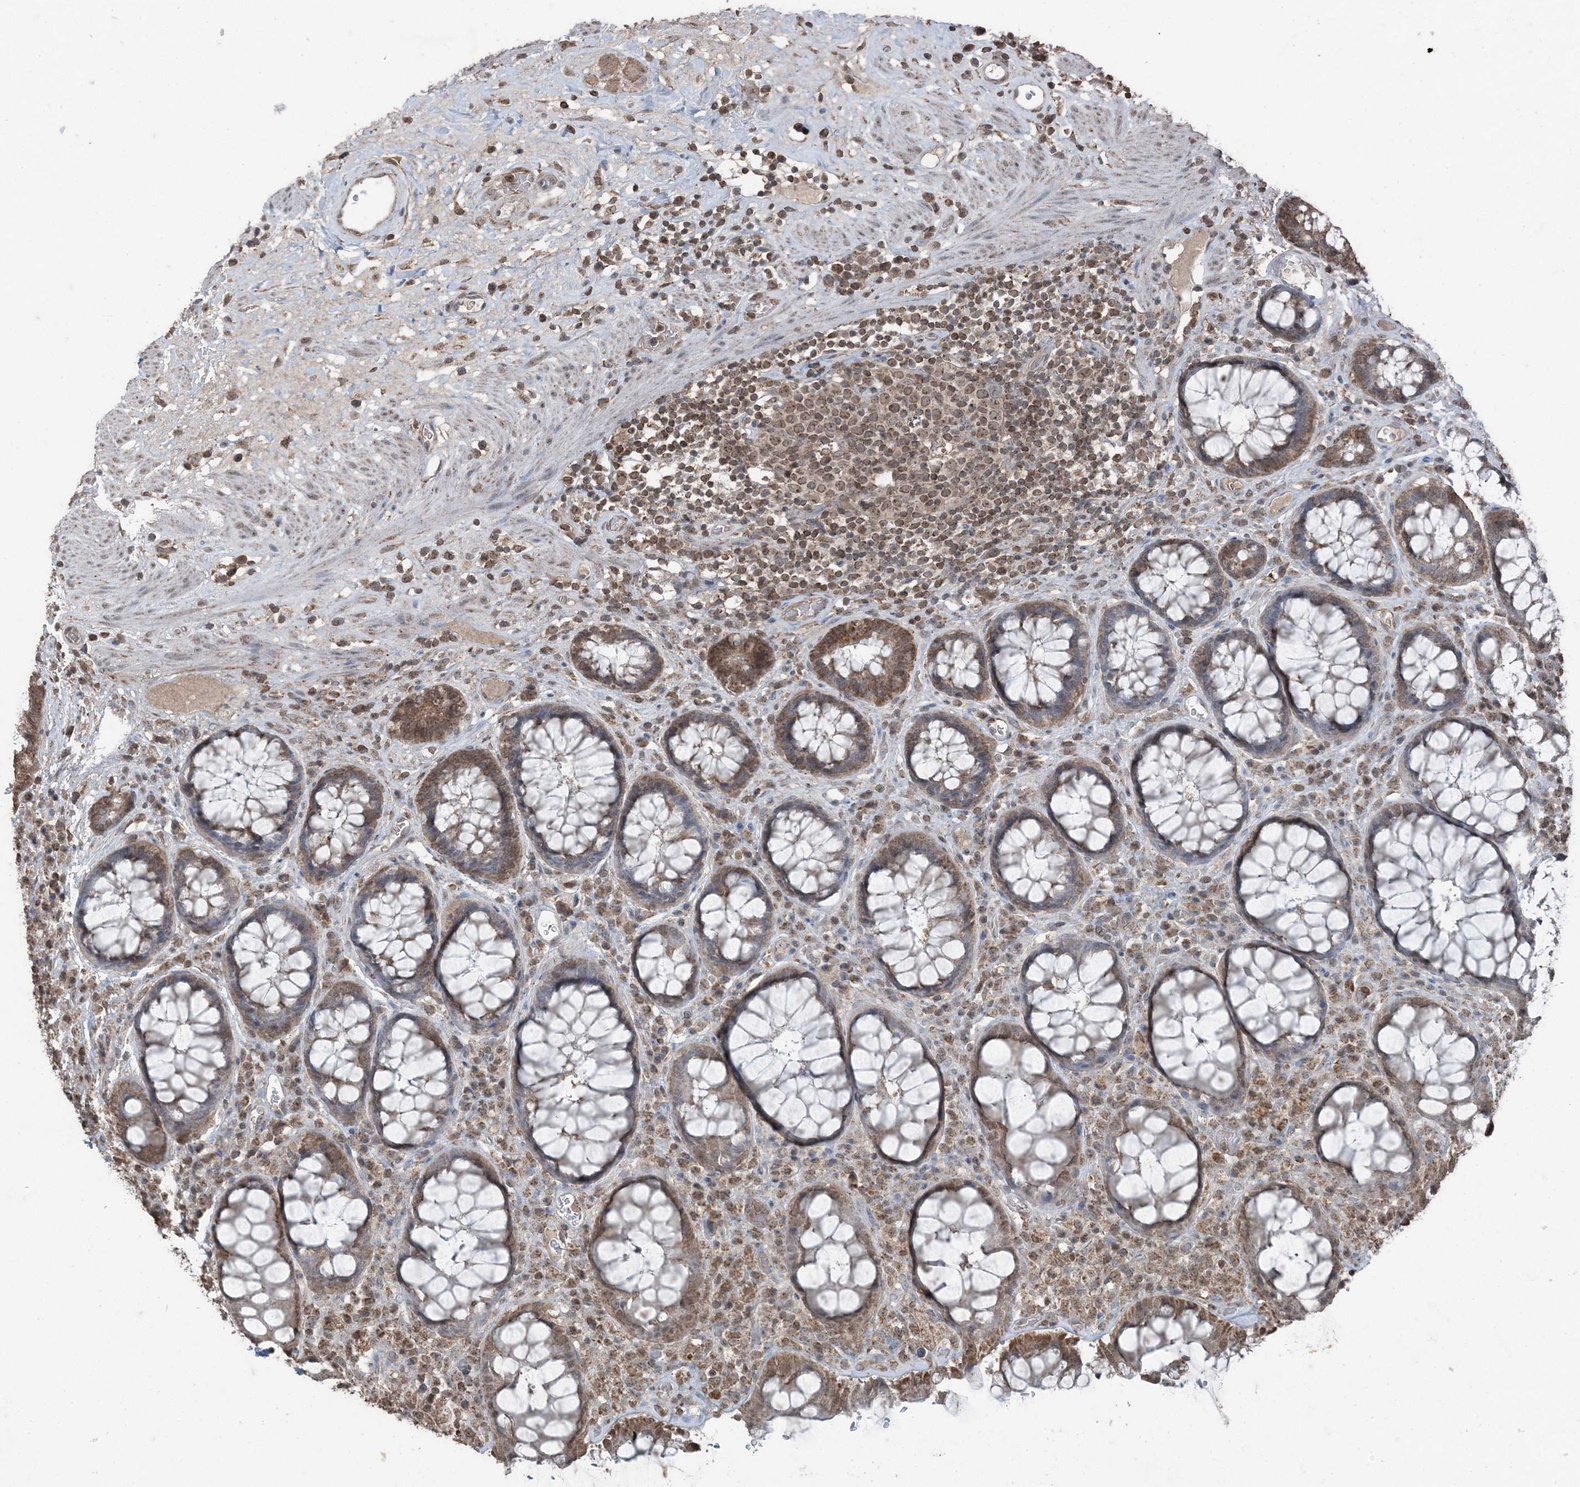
{"staining": {"intensity": "moderate", "quantity": ">75%", "location": "cytoplasmic/membranous"}, "tissue": "rectum", "cell_type": "Glandular cells", "image_type": "normal", "snomed": [{"axis": "morphology", "description": "Normal tissue, NOS"}, {"axis": "topography", "description": "Rectum"}], "caption": "Glandular cells display moderate cytoplasmic/membranous staining in about >75% of cells in benign rectum. (IHC, brightfield microscopy, high magnification).", "gene": "GNL1", "patient": {"sex": "male", "age": 64}}